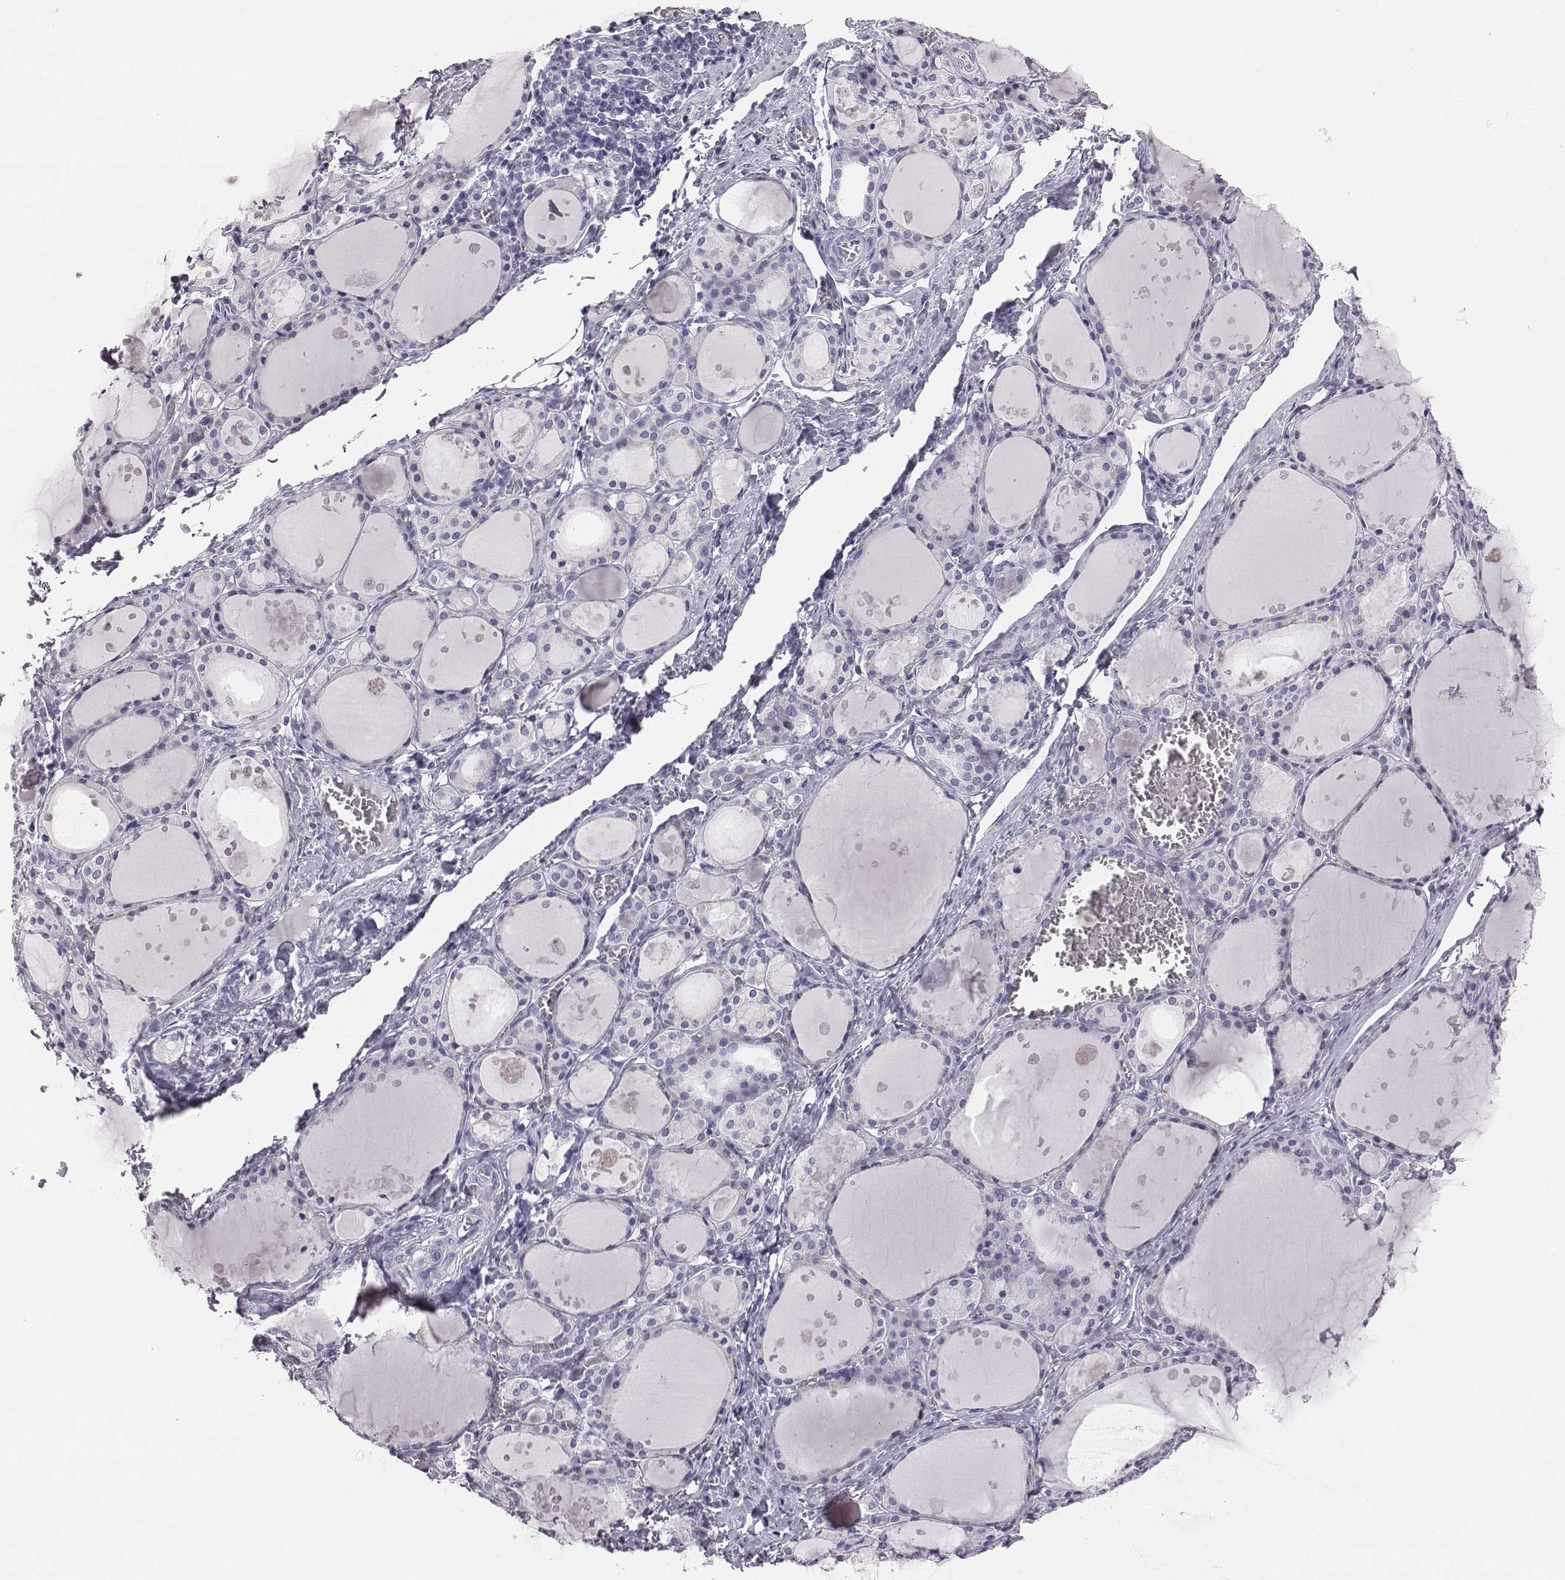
{"staining": {"intensity": "negative", "quantity": "none", "location": "none"}, "tissue": "thyroid gland", "cell_type": "Glandular cells", "image_type": "normal", "snomed": [{"axis": "morphology", "description": "Normal tissue, NOS"}, {"axis": "topography", "description": "Thyroid gland"}], "caption": "Immunohistochemistry image of benign thyroid gland: thyroid gland stained with DAB (3,3'-diaminobenzidine) reveals no significant protein positivity in glandular cells.", "gene": "ACOD1", "patient": {"sex": "male", "age": 68}}